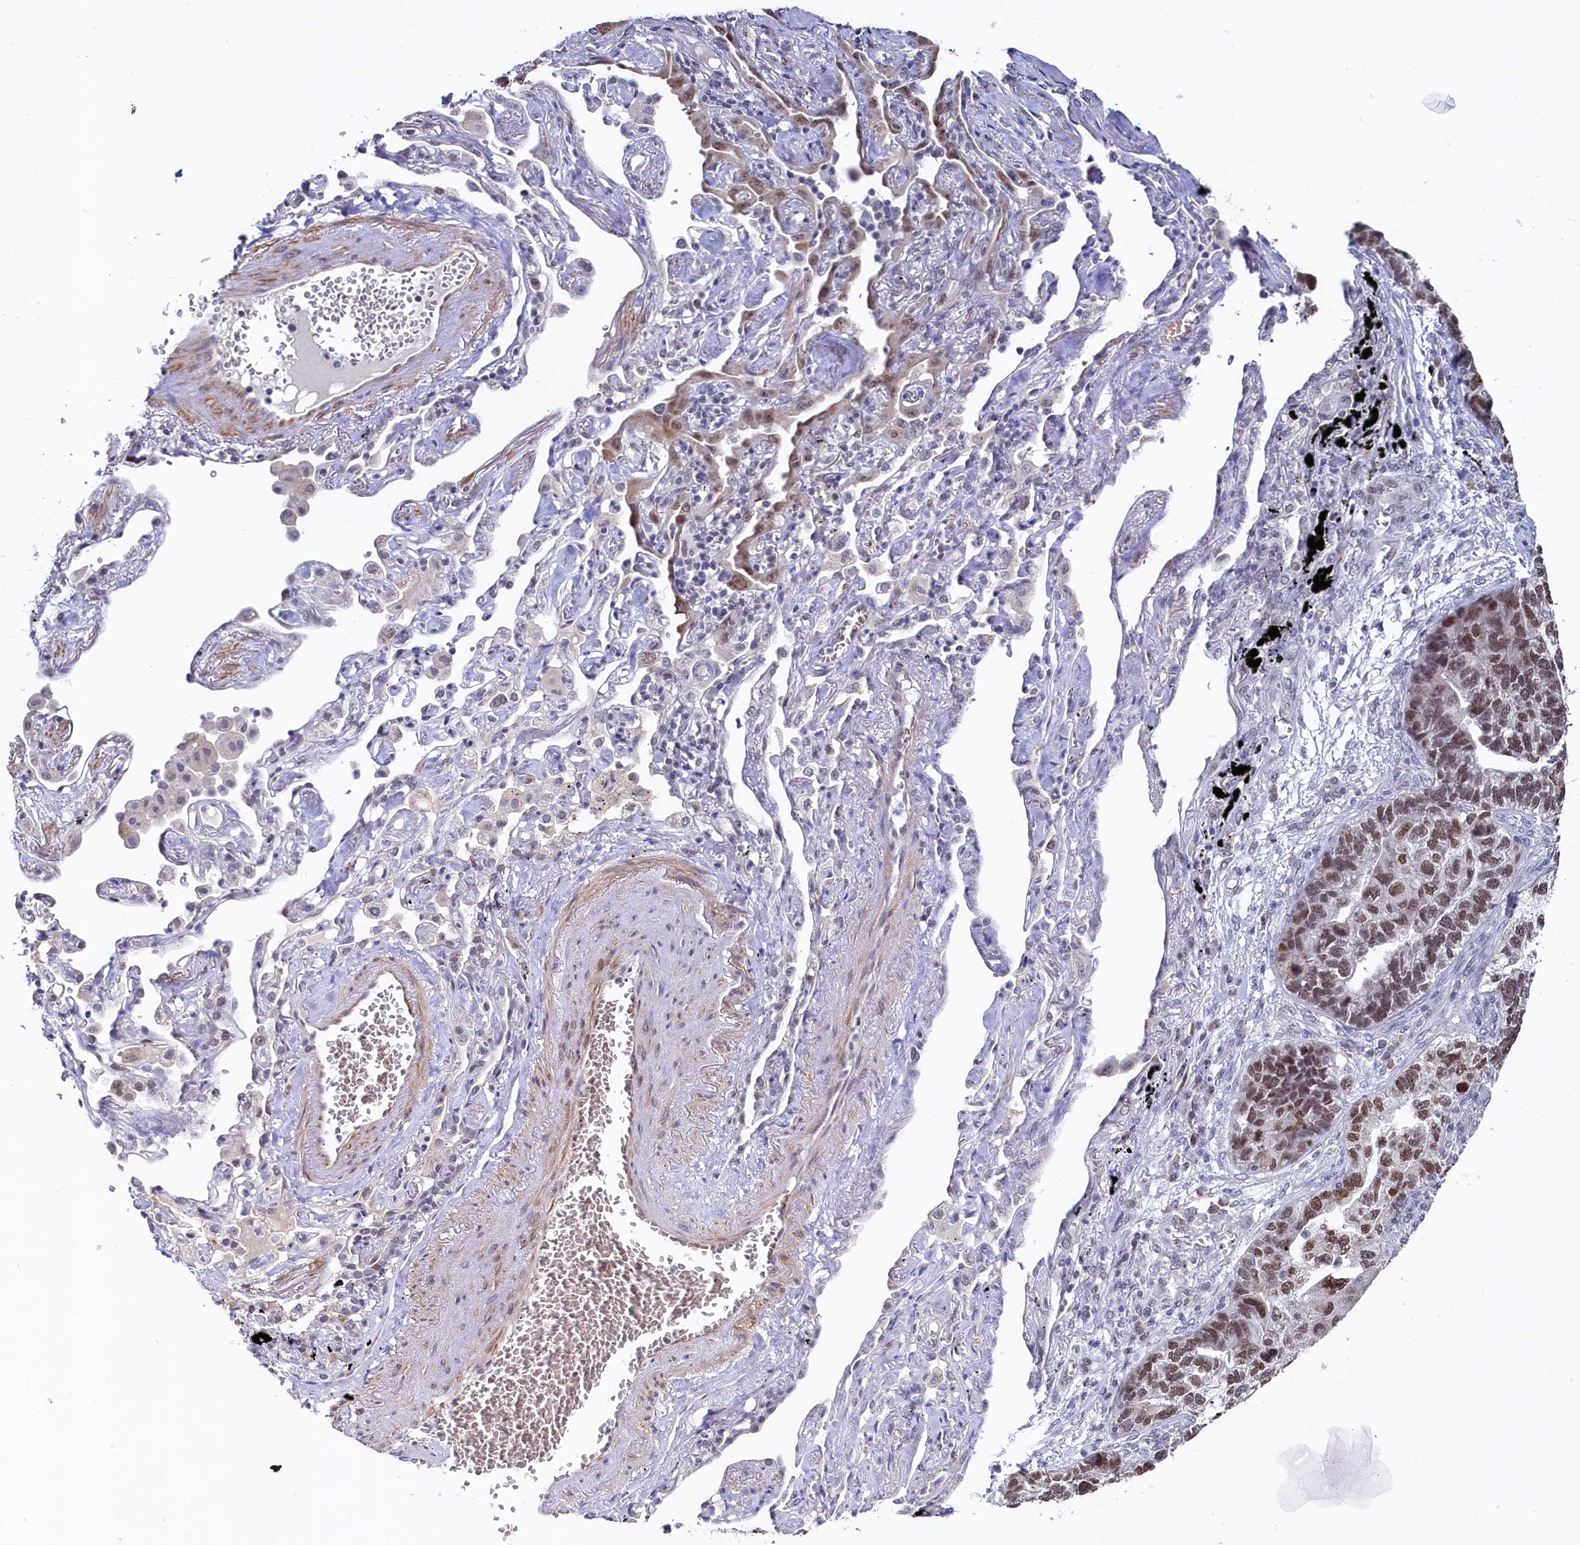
{"staining": {"intensity": "moderate", "quantity": "25%-75%", "location": "nuclear"}, "tissue": "lung cancer", "cell_type": "Tumor cells", "image_type": "cancer", "snomed": [{"axis": "morphology", "description": "Adenocarcinoma, NOS"}, {"axis": "topography", "description": "Lung"}], "caption": "Lung cancer (adenocarcinoma) stained for a protein demonstrates moderate nuclear positivity in tumor cells.", "gene": "TIGD4", "patient": {"sex": "male", "age": 67}}